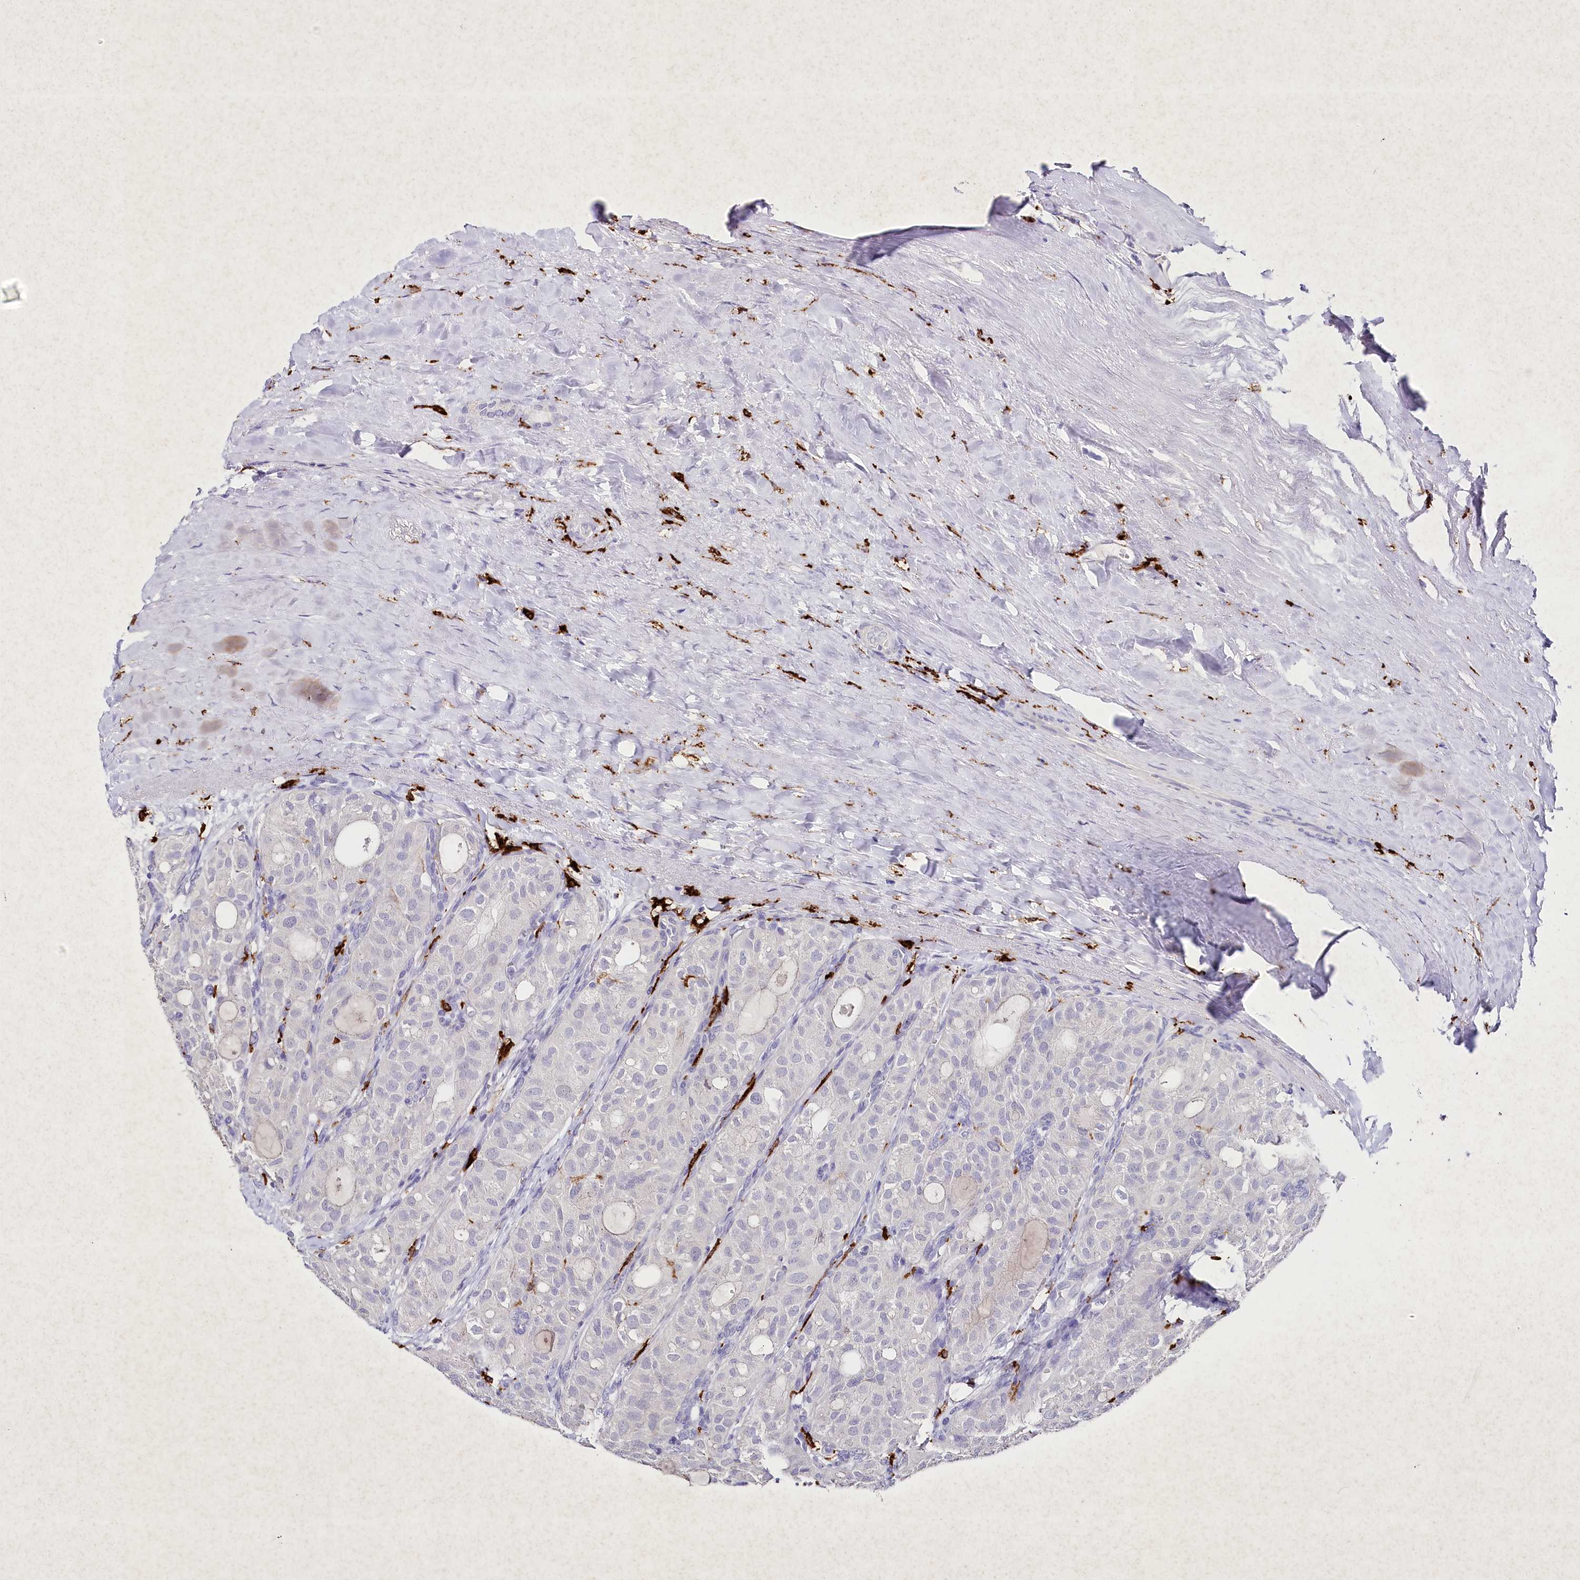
{"staining": {"intensity": "negative", "quantity": "none", "location": "none"}, "tissue": "thyroid cancer", "cell_type": "Tumor cells", "image_type": "cancer", "snomed": [{"axis": "morphology", "description": "Follicular adenoma carcinoma, NOS"}, {"axis": "topography", "description": "Thyroid gland"}], "caption": "Thyroid cancer (follicular adenoma carcinoma) was stained to show a protein in brown. There is no significant positivity in tumor cells.", "gene": "CLEC4M", "patient": {"sex": "male", "age": 75}}